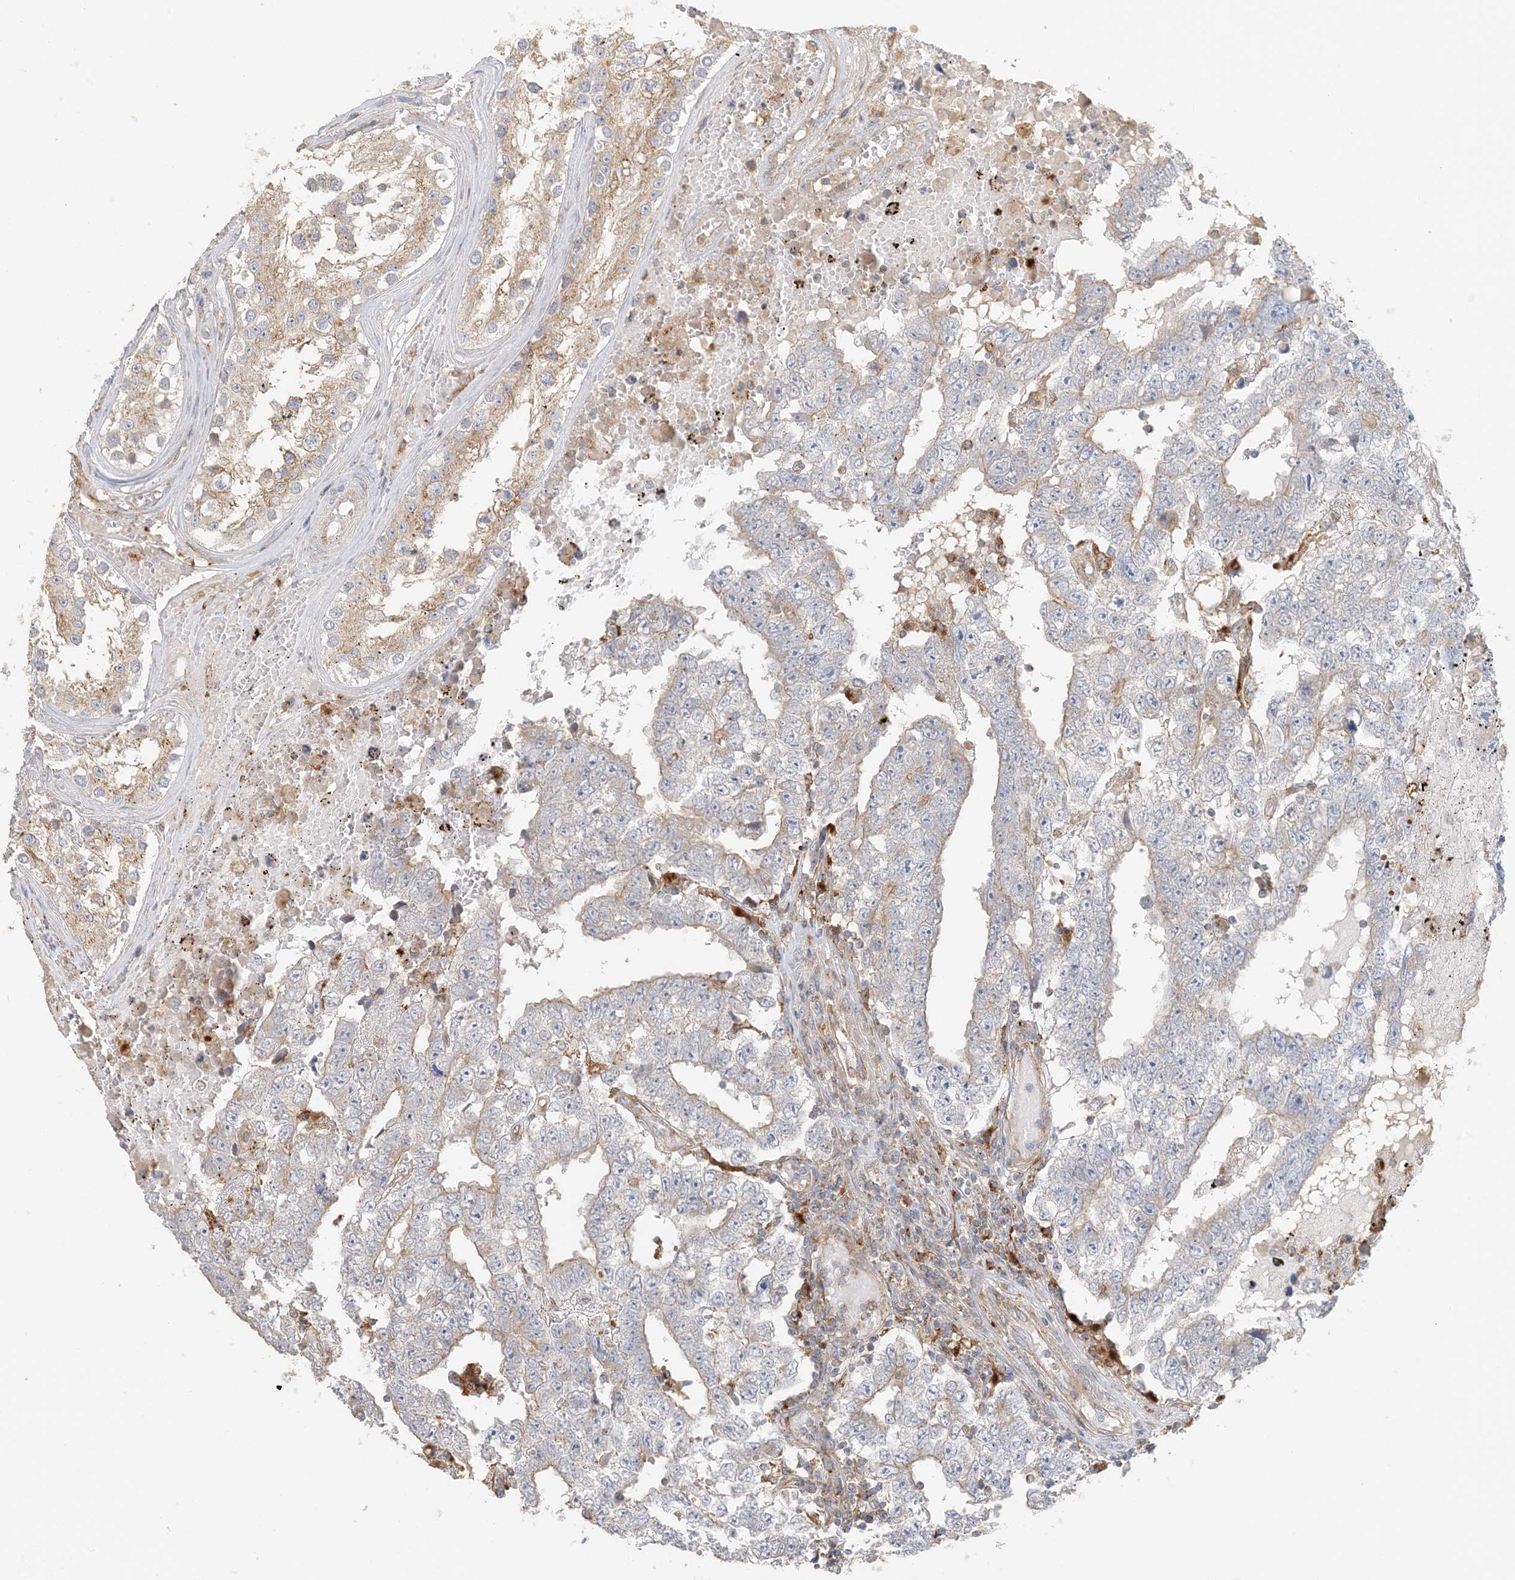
{"staining": {"intensity": "weak", "quantity": "25%-75%", "location": "cytoplasmic/membranous"}, "tissue": "testis cancer", "cell_type": "Tumor cells", "image_type": "cancer", "snomed": [{"axis": "morphology", "description": "Carcinoma, Embryonal, NOS"}, {"axis": "topography", "description": "Testis"}], "caption": "Testis embryonal carcinoma stained for a protein displays weak cytoplasmic/membranous positivity in tumor cells.", "gene": "SPPL2A", "patient": {"sex": "male", "age": 25}}